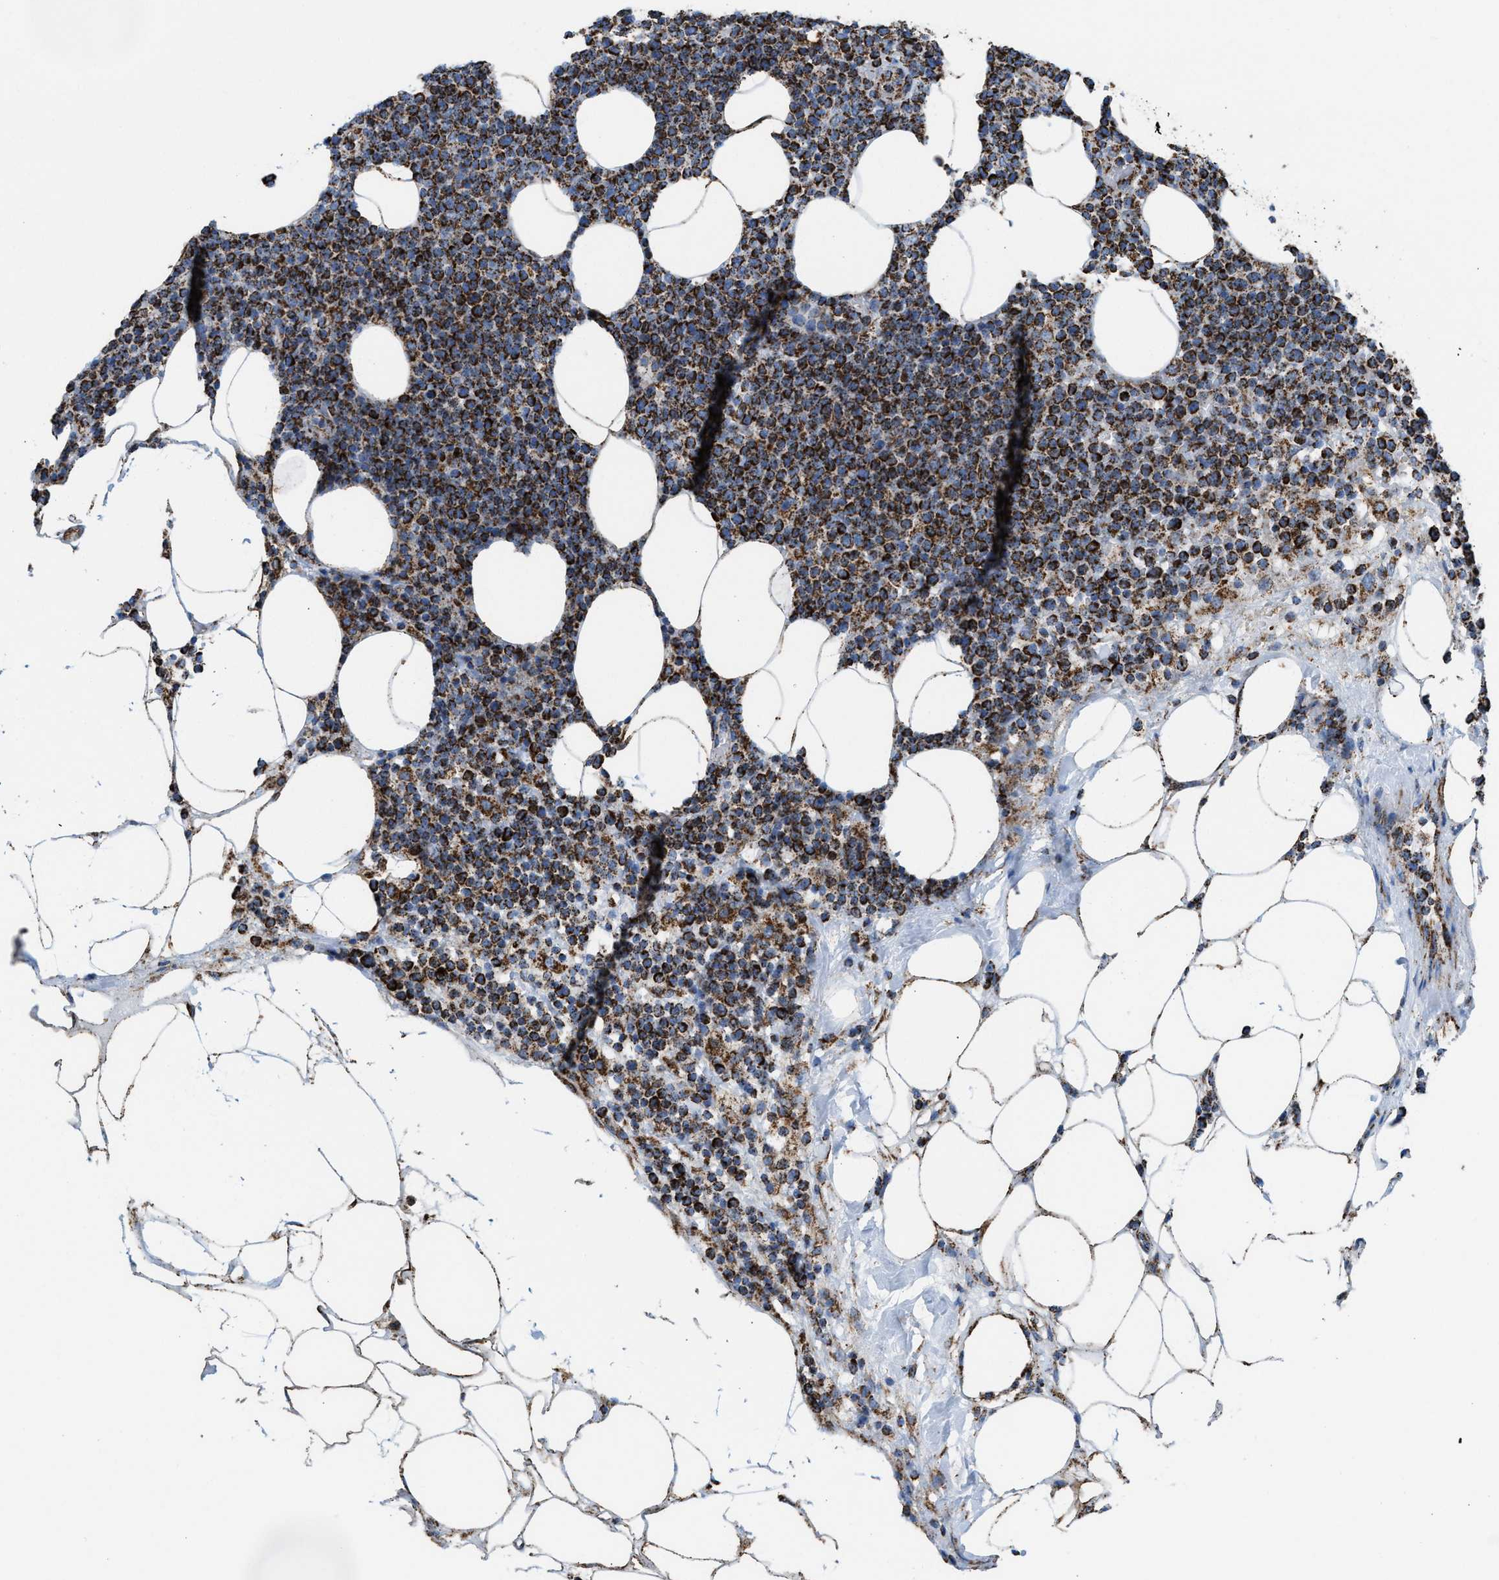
{"staining": {"intensity": "strong", "quantity": ">75%", "location": "cytoplasmic/membranous"}, "tissue": "lymphoma", "cell_type": "Tumor cells", "image_type": "cancer", "snomed": [{"axis": "morphology", "description": "Malignant lymphoma, non-Hodgkin's type, High grade"}, {"axis": "topography", "description": "Lymph node"}], "caption": "Protein staining demonstrates strong cytoplasmic/membranous positivity in about >75% of tumor cells in malignant lymphoma, non-Hodgkin's type (high-grade).", "gene": "ECHS1", "patient": {"sex": "male", "age": 61}}